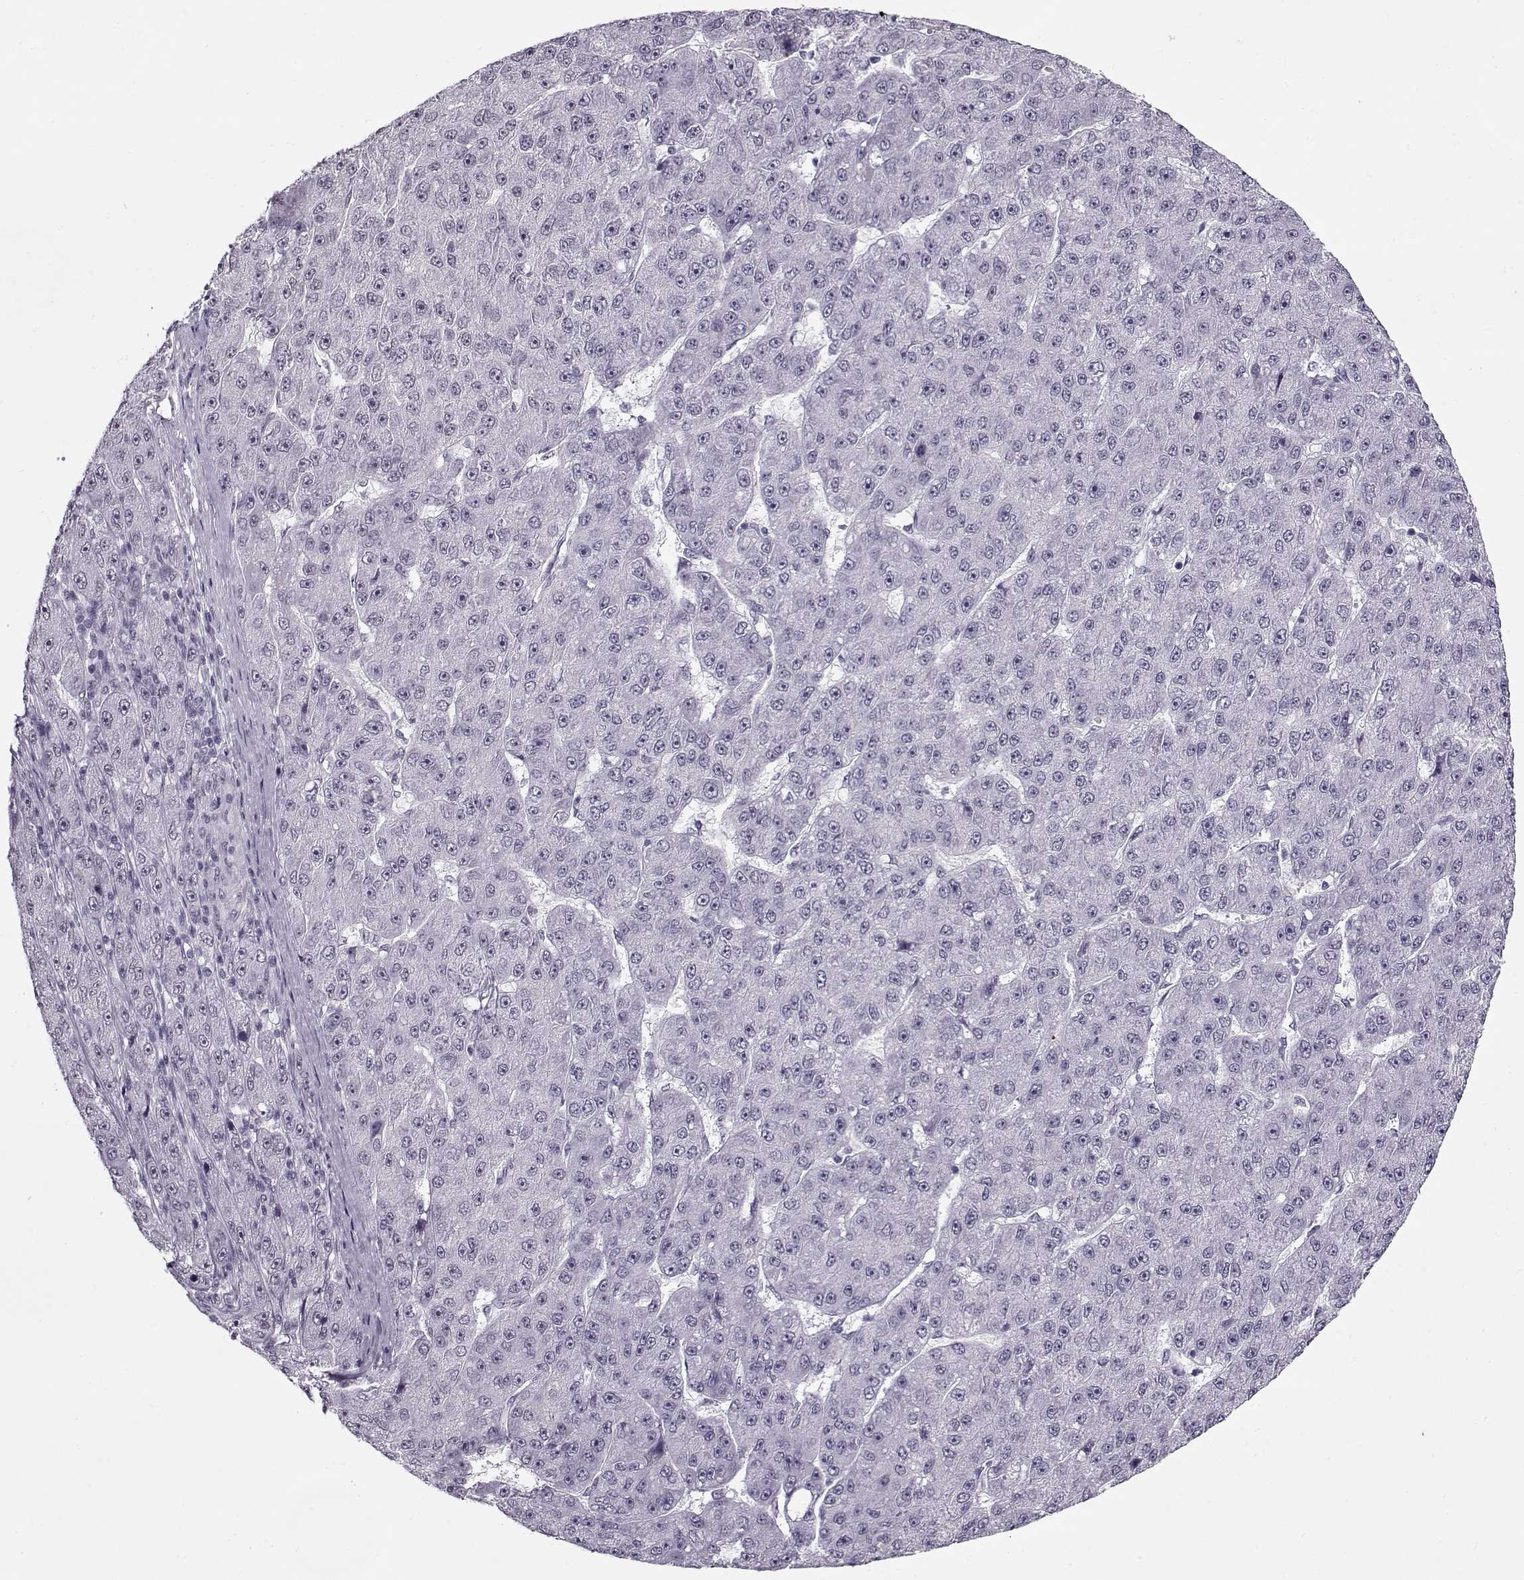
{"staining": {"intensity": "negative", "quantity": "none", "location": "none"}, "tissue": "liver cancer", "cell_type": "Tumor cells", "image_type": "cancer", "snomed": [{"axis": "morphology", "description": "Carcinoma, Hepatocellular, NOS"}, {"axis": "topography", "description": "Liver"}], "caption": "DAB (3,3'-diaminobenzidine) immunohistochemical staining of liver cancer (hepatocellular carcinoma) displays no significant positivity in tumor cells.", "gene": "PRMT8", "patient": {"sex": "male", "age": 67}}